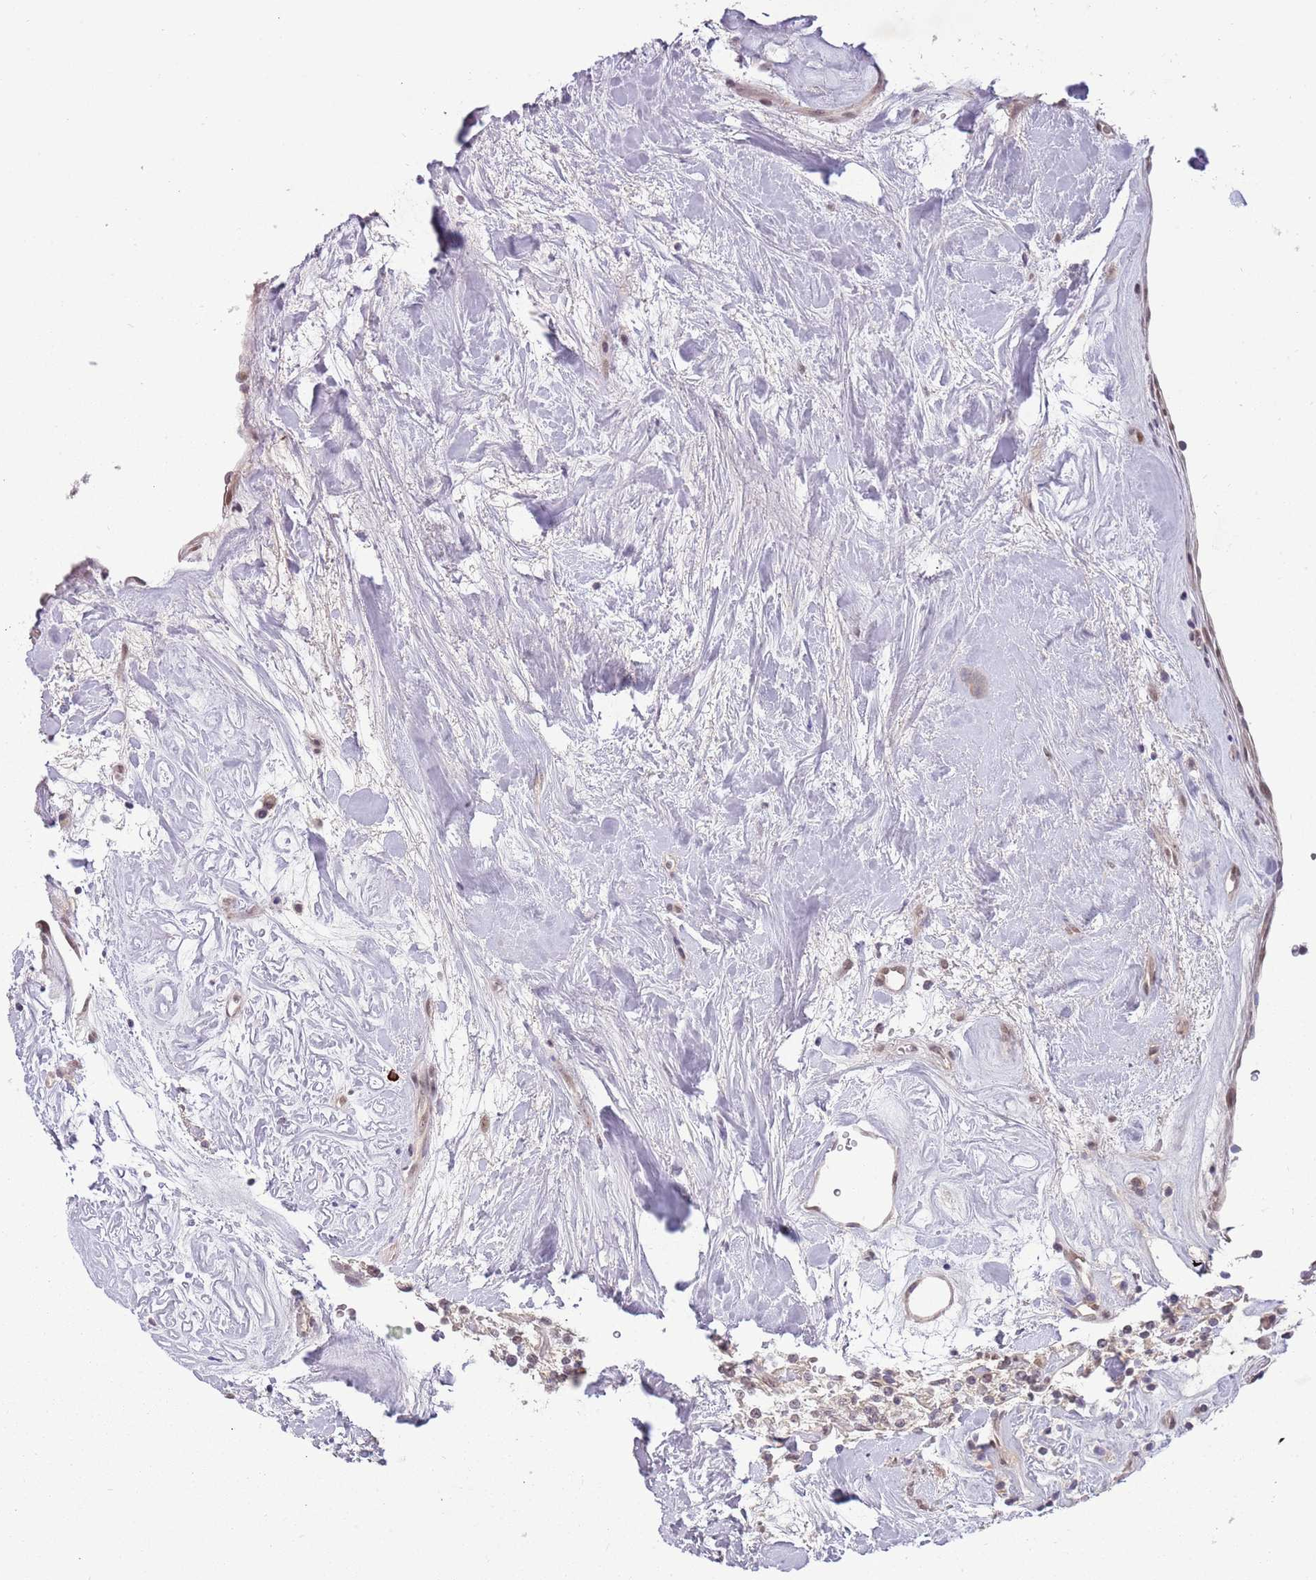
{"staining": {"intensity": "weak", "quantity": "<25%", "location": "cytoplasmic/membranous,nuclear"}, "tissue": "renal cancer", "cell_type": "Tumor cells", "image_type": "cancer", "snomed": [{"axis": "morphology", "description": "Adenocarcinoma, NOS"}, {"axis": "topography", "description": "Kidney"}], "caption": "Tumor cells are negative for protein expression in human renal adenocarcinoma.", "gene": "FAM120AOS", "patient": {"sex": "male", "age": 77}}